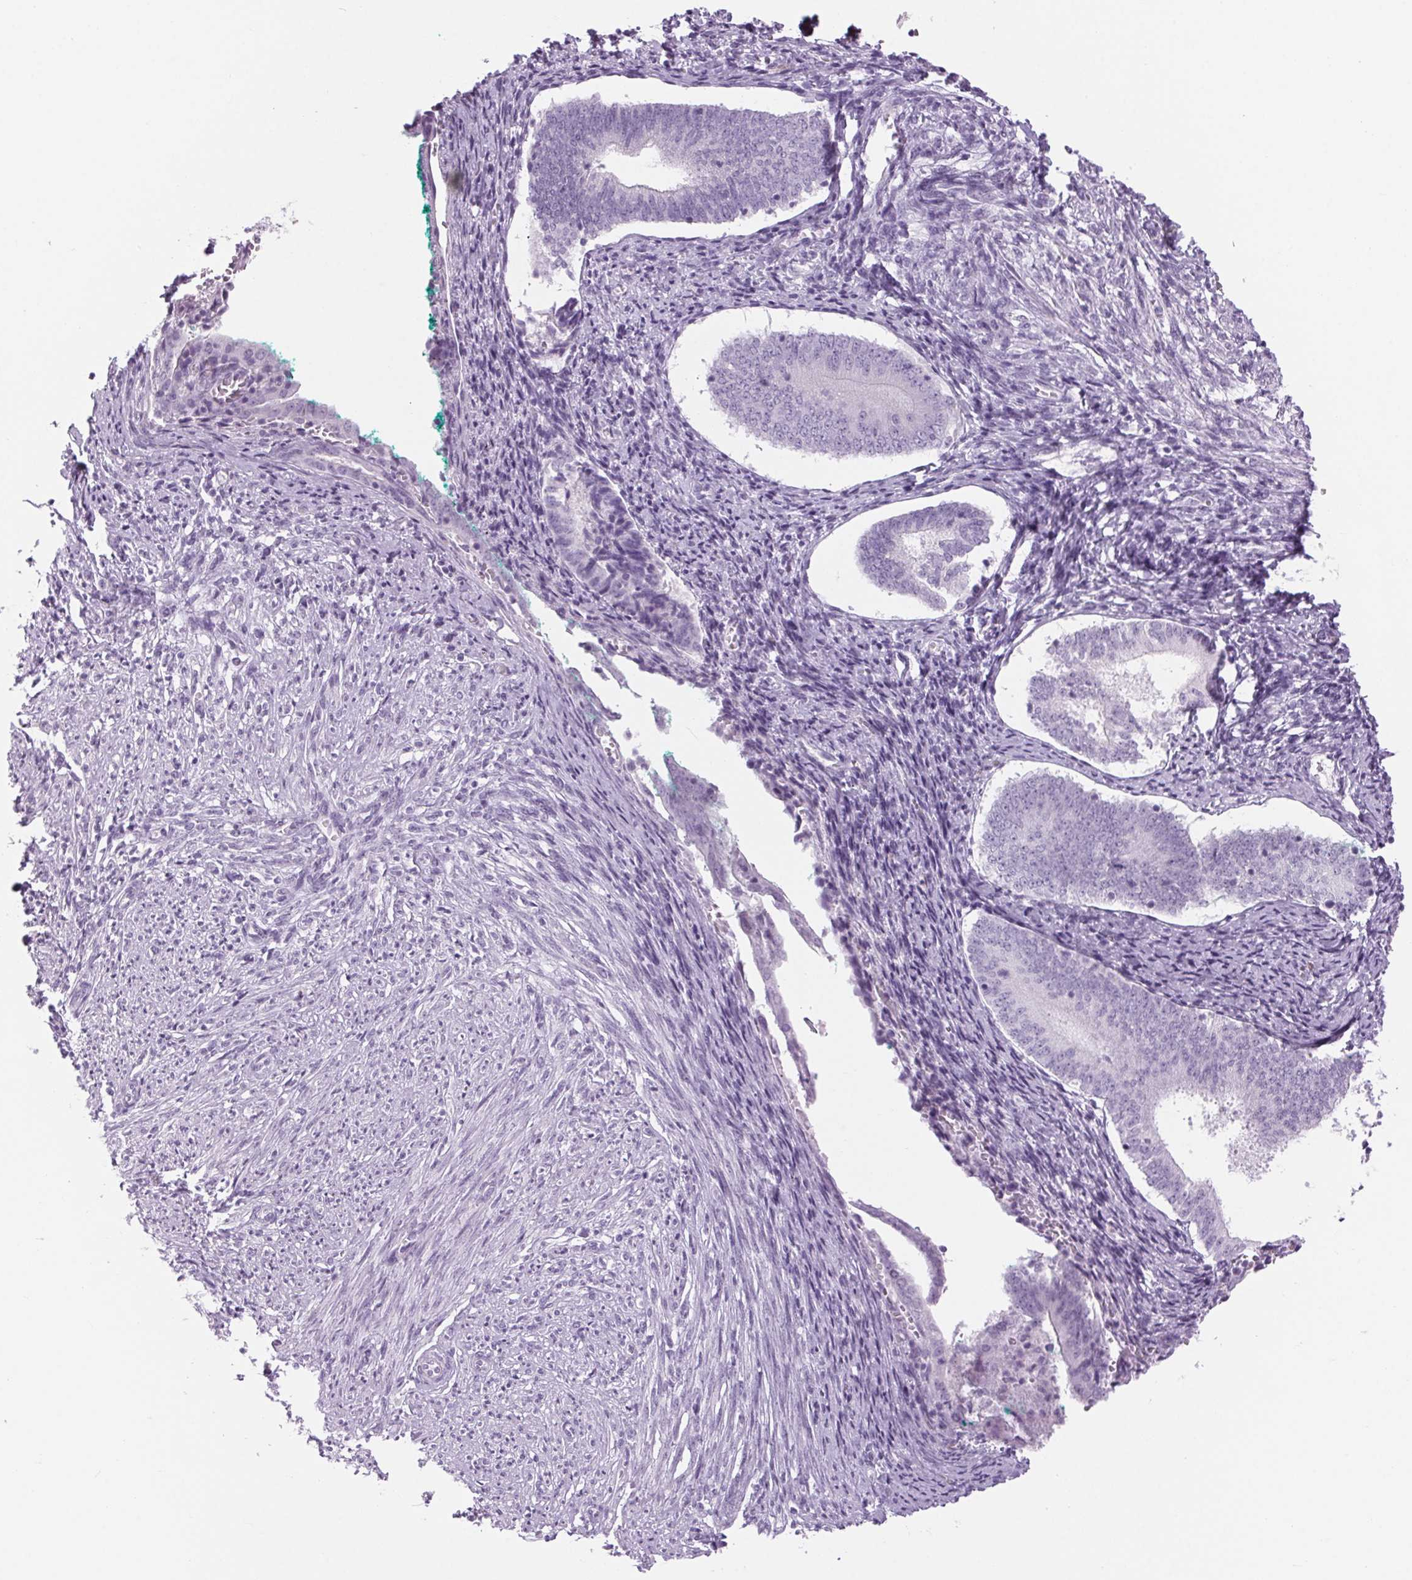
{"staining": {"intensity": "negative", "quantity": "none", "location": "none"}, "tissue": "endometrium", "cell_type": "Cells in endometrial stroma", "image_type": "normal", "snomed": [{"axis": "morphology", "description": "Normal tissue, NOS"}, {"axis": "topography", "description": "Endometrium"}], "caption": "Immunohistochemistry (IHC) histopathology image of normal endometrium: endometrium stained with DAB reveals no significant protein positivity in cells in endometrial stroma. (Stains: DAB (3,3'-diaminobenzidine) IHC with hematoxylin counter stain, Microscopy: brightfield microscopy at high magnification).", "gene": "LRP2", "patient": {"sex": "female", "age": 50}}